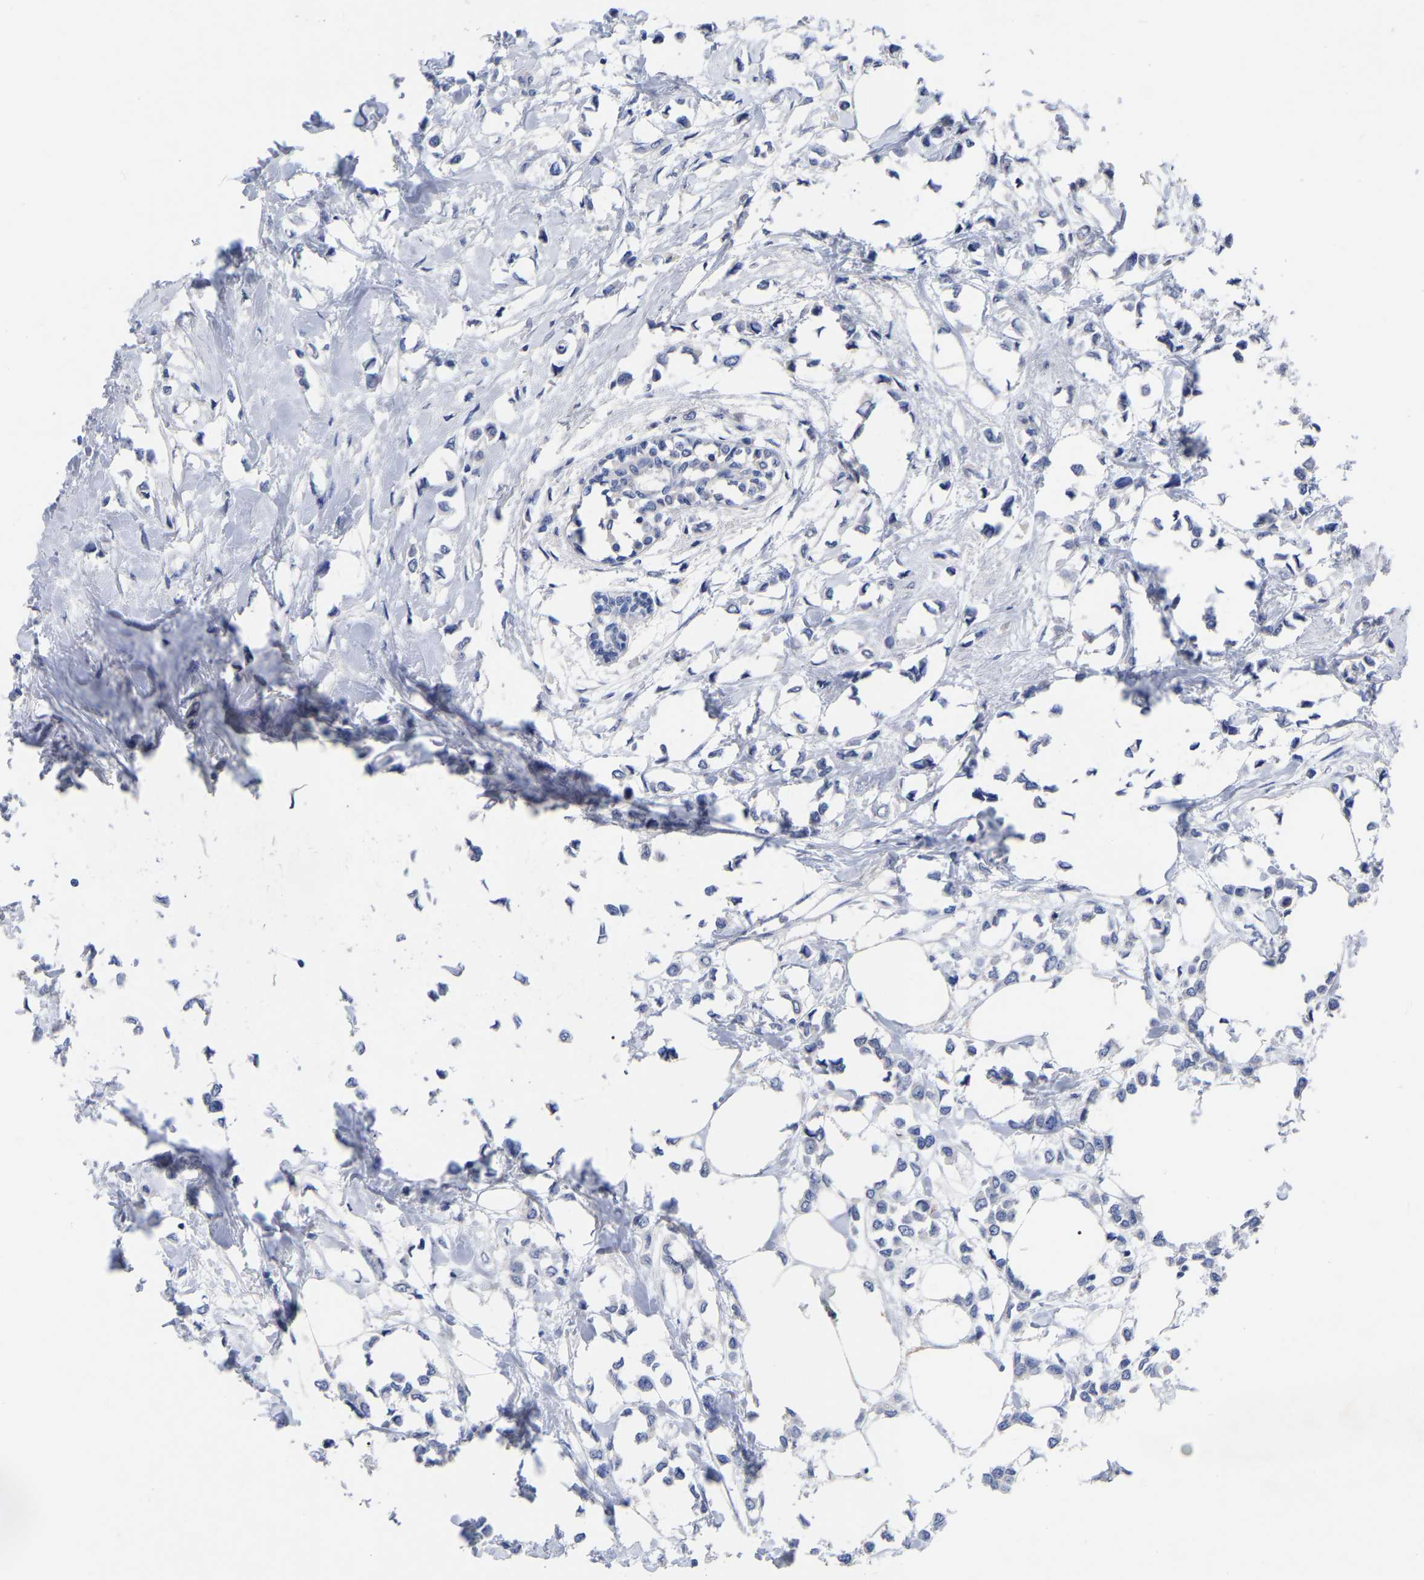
{"staining": {"intensity": "negative", "quantity": "none", "location": "none"}, "tissue": "breast cancer", "cell_type": "Tumor cells", "image_type": "cancer", "snomed": [{"axis": "morphology", "description": "Lobular carcinoma"}, {"axis": "topography", "description": "Breast"}], "caption": "A histopathology image of lobular carcinoma (breast) stained for a protein displays no brown staining in tumor cells.", "gene": "ANXA13", "patient": {"sex": "female", "age": 51}}